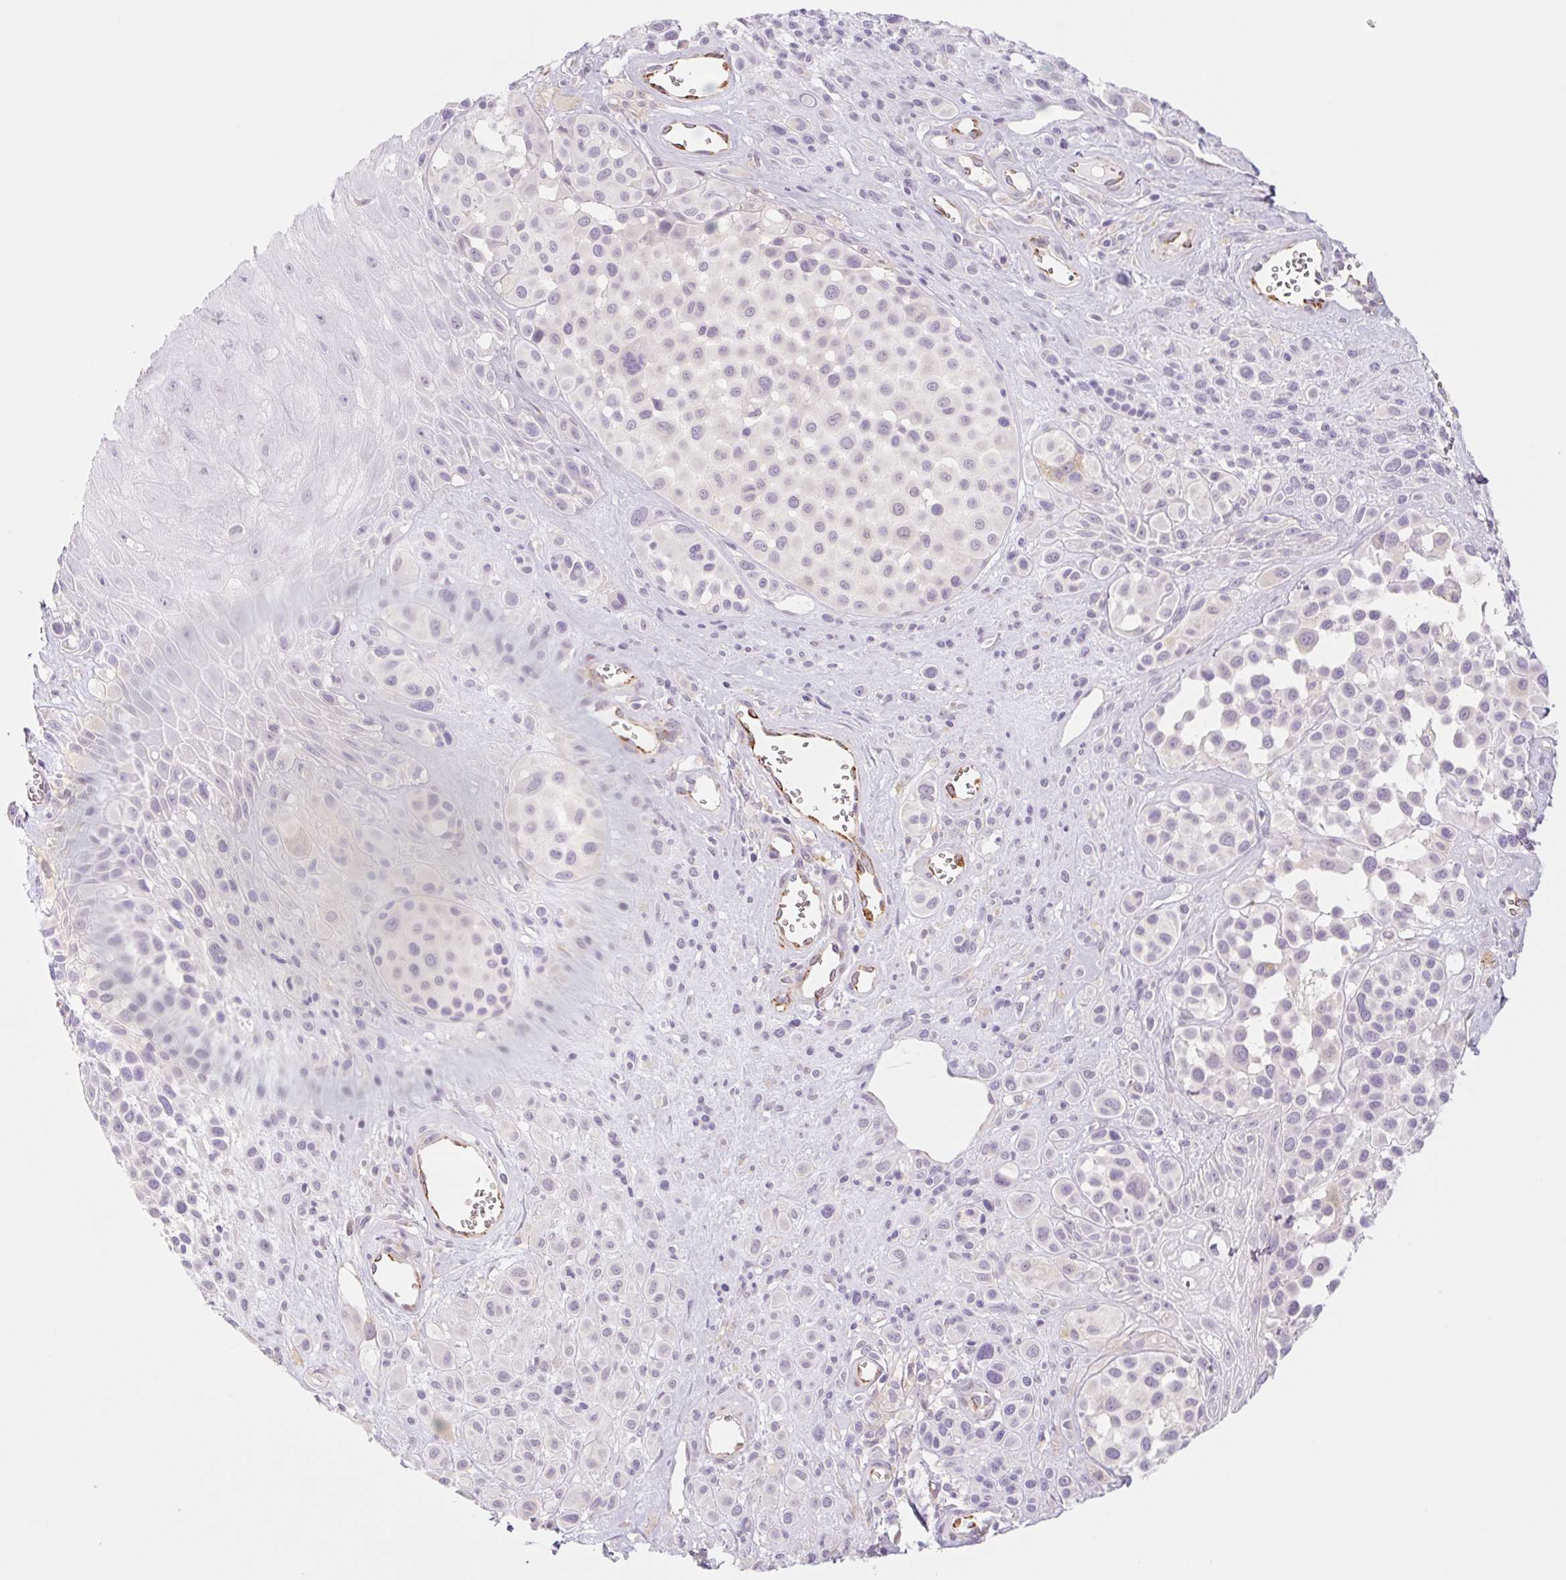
{"staining": {"intensity": "negative", "quantity": "none", "location": "none"}, "tissue": "melanoma", "cell_type": "Tumor cells", "image_type": "cancer", "snomed": [{"axis": "morphology", "description": "Malignant melanoma, NOS"}, {"axis": "topography", "description": "Skin"}], "caption": "Tumor cells are negative for brown protein staining in malignant melanoma.", "gene": "IGFL3", "patient": {"sex": "male", "age": 77}}